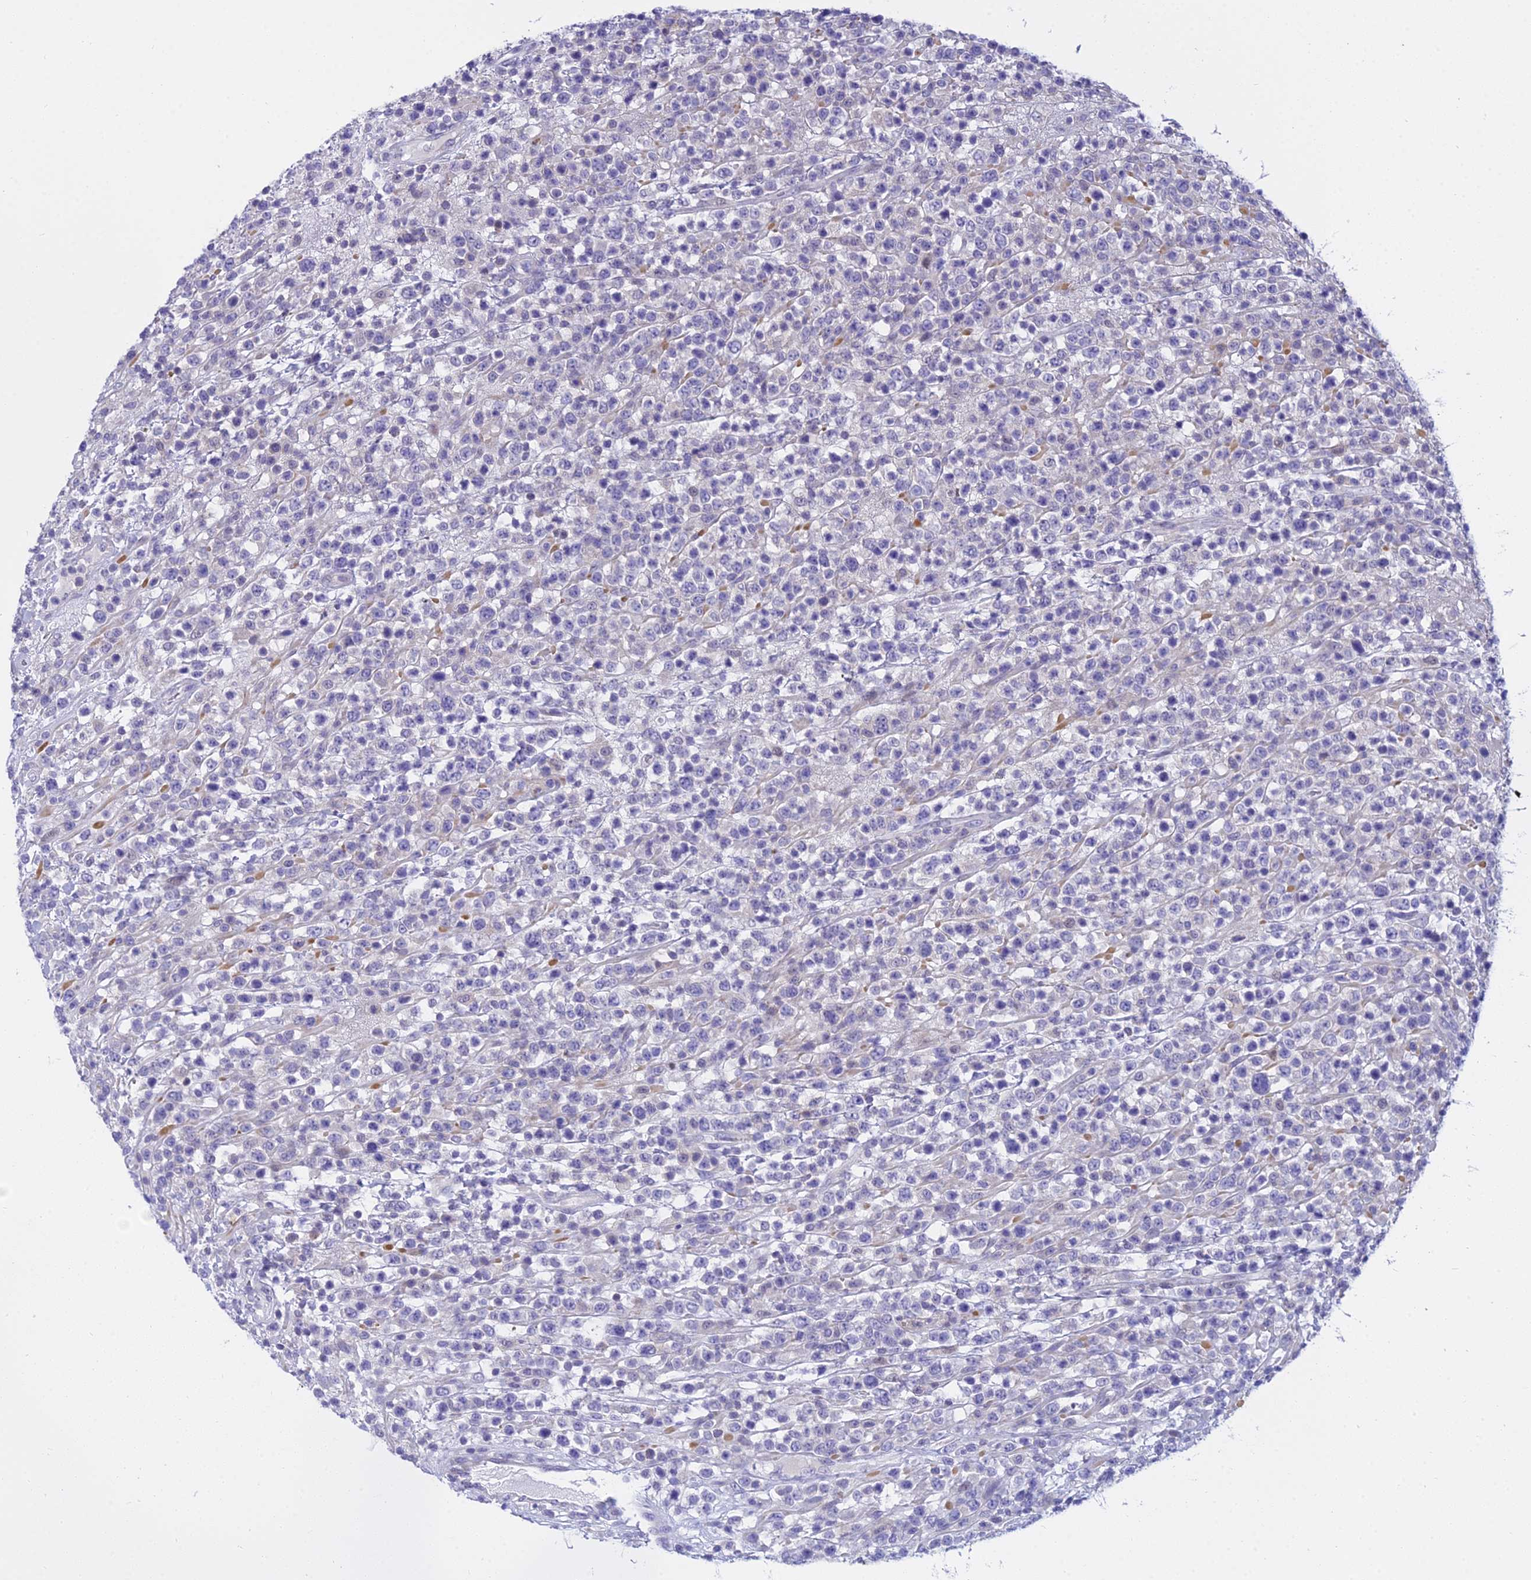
{"staining": {"intensity": "negative", "quantity": "none", "location": "none"}, "tissue": "lymphoma", "cell_type": "Tumor cells", "image_type": "cancer", "snomed": [{"axis": "morphology", "description": "Malignant lymphoma, non-Hodgkin's type, High grade"}, {"axis": "topography", "description": "Colon"}], "caption": "High power microscopy image of an immunohistochemistry (IHC) image of high-grade malignant lymphoma, non-Hodgkin's type, revealing no significant expression in tumor cells. (DAB immunohistochemistry with hematoxylin counter stain).", "gene": "ZMIZ1", "patient": {"sex": "female", "age": 53}}